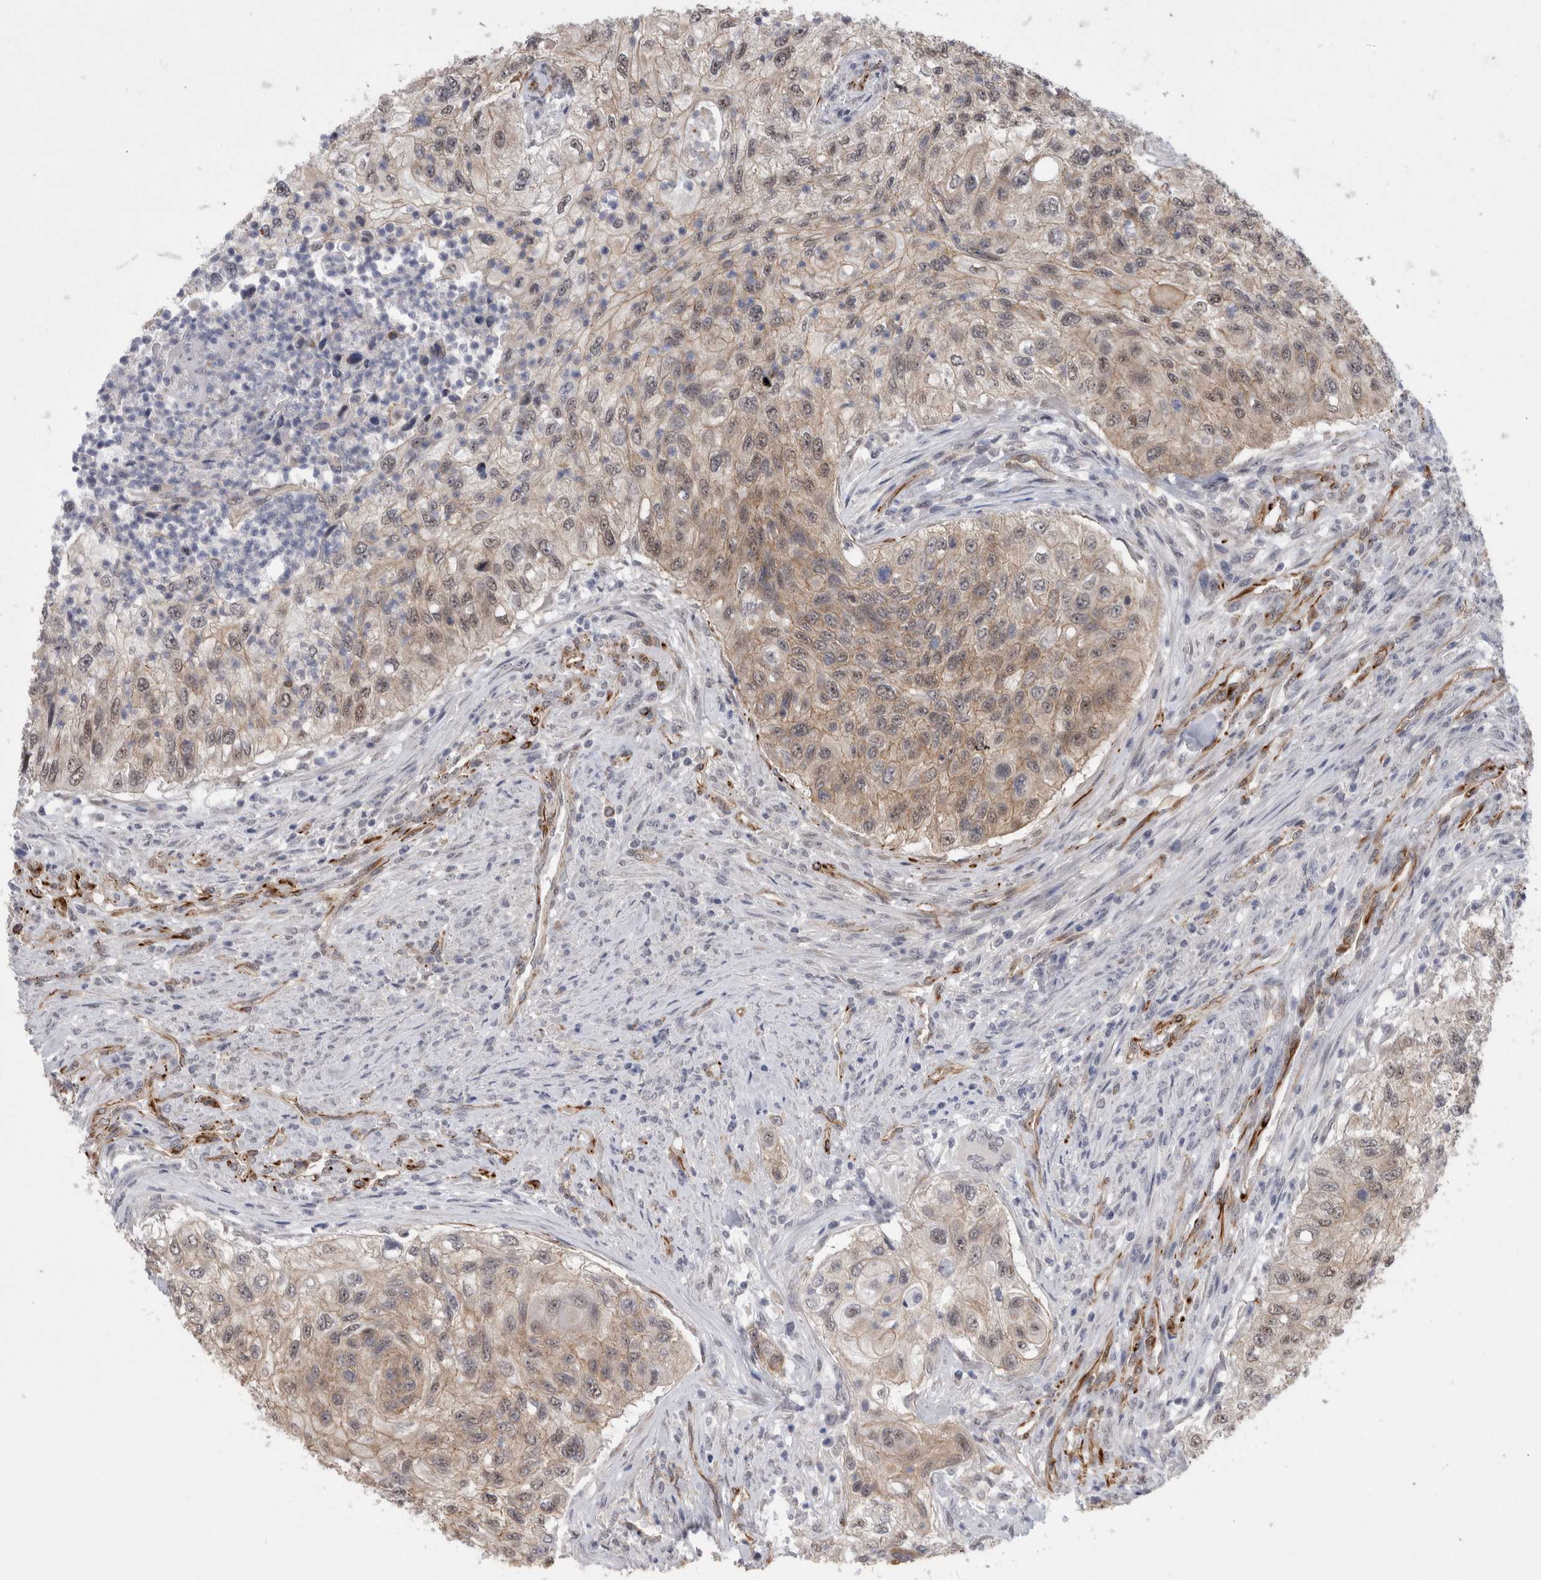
{"staining": {"intensity": "weak", "quantity": "25%-75%", "location": "cytoplasmic/membranous,nuclear"}, "tissue": "urothelial cancer", "cell_type": "Tumor cells", "image_type": "cancer", "snomed": [{"axis": "morphology", "description": "Urothelial carcinoma, High grade"}, {"axis": "topography", "description": "Urinary bladder"}], "caption": "Immunohistochemical staining of urothelial cancer reveals low levels of weak cytoplasmic/membranous and nuclear staining in approximately 25%-75% of tumor cells.", "gene": "FAM83H", "patient": {"sex": "female", "age": 60}}